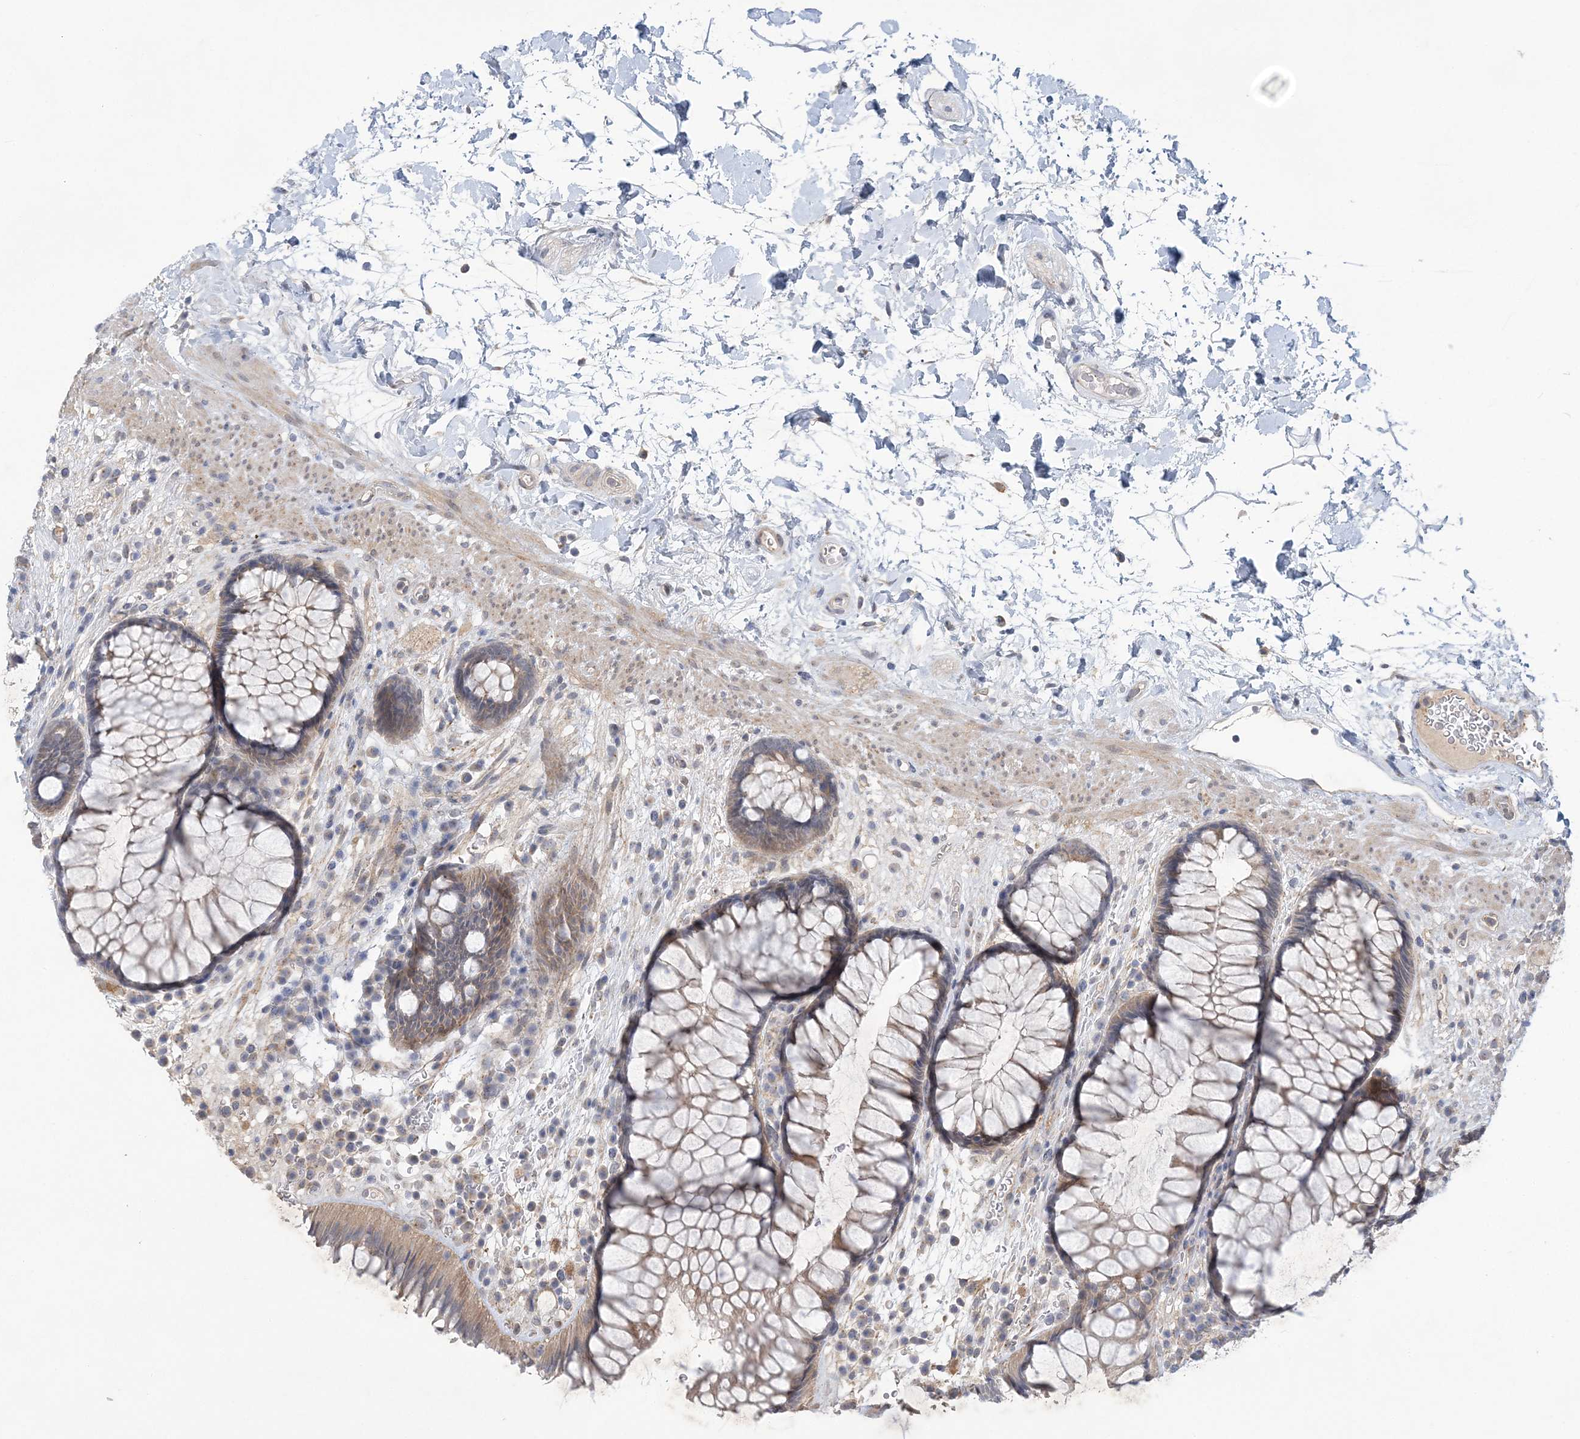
{"staining": {"intensity": "weak", "quantity": "25%-75%", "location": "cytoplasmic/membranous"}, "tissue": "rectum", "cell_type": "Glandular cells", "image_type": "normal", "snomed": [{"axis": "morphology", "description": "Normal tissue, NOS"}, {"axis": "topography", "description": "Rectum"}], "caption": "Immunohistochemistry (IHC) micrograph of benign human rectum stained for a protein (brown), which displays low levels of weak cytoplasmic/membranous positivity in about 25%-75% of glandular cells.", "gene": "ANKRD35", "patient": {"sex": "male", "age": 51}}